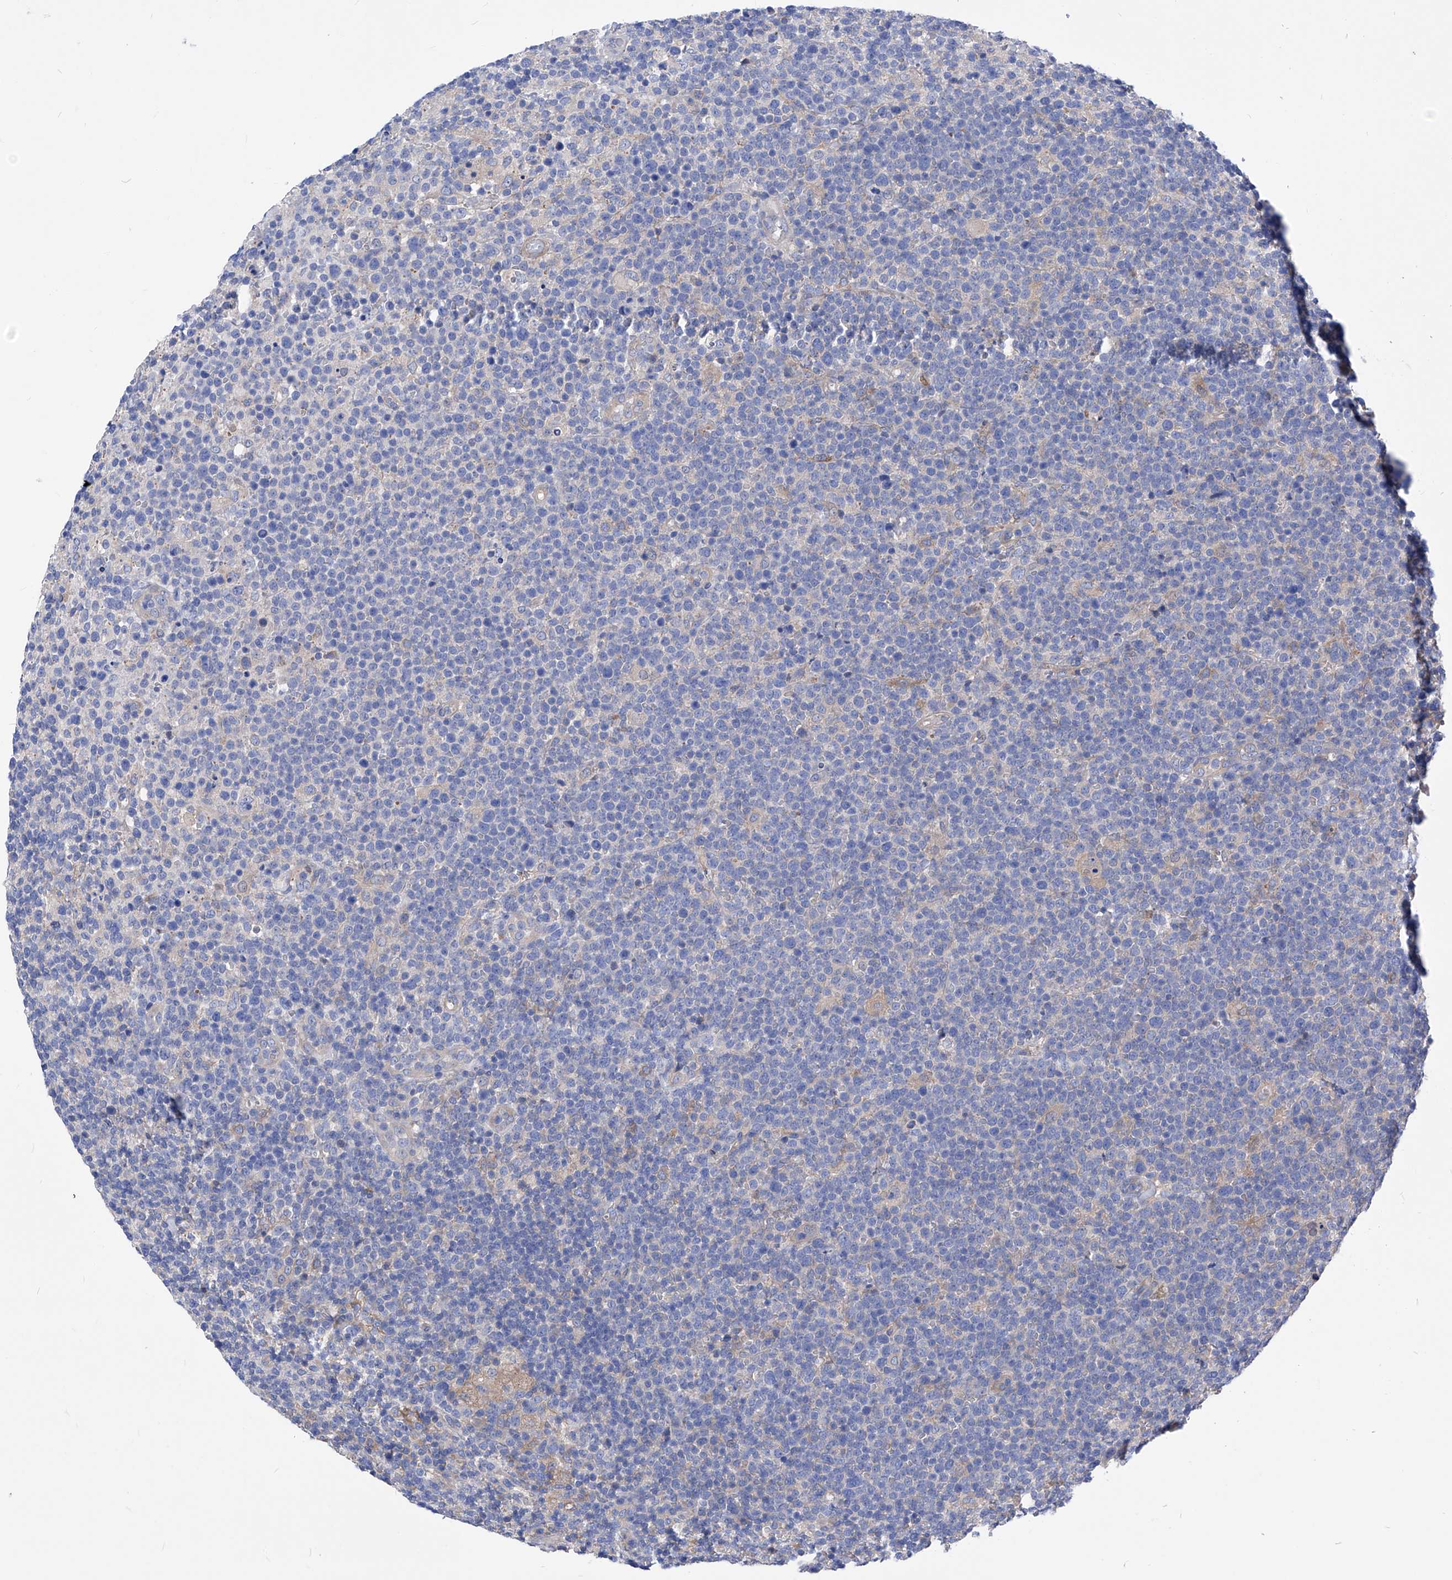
{"staining": {"intensity": "negative", "quantity": "none", "location": "none"}, "tissue": "lymphoma", "cell_type": "Tumor cells", "image_type": "cancer", "snomed": [{"axis": "morphology", "description": "Malignant lymphoma, non-Hodgkin's type, High grade"}, {"axis": "topography", "description": "Lymph node"}], "caption": "Immunohistochemistry (IHC) photomicrograph of neoplastic tissue: lymphoma stained with DAB shows no significant protein positivity in tumor cells. (DAB immunohistochemistry (IHC) with hematoxylin counter stain).", "gene": "XPNPEP1", "patient": {"sex": "male", "age": 61}}